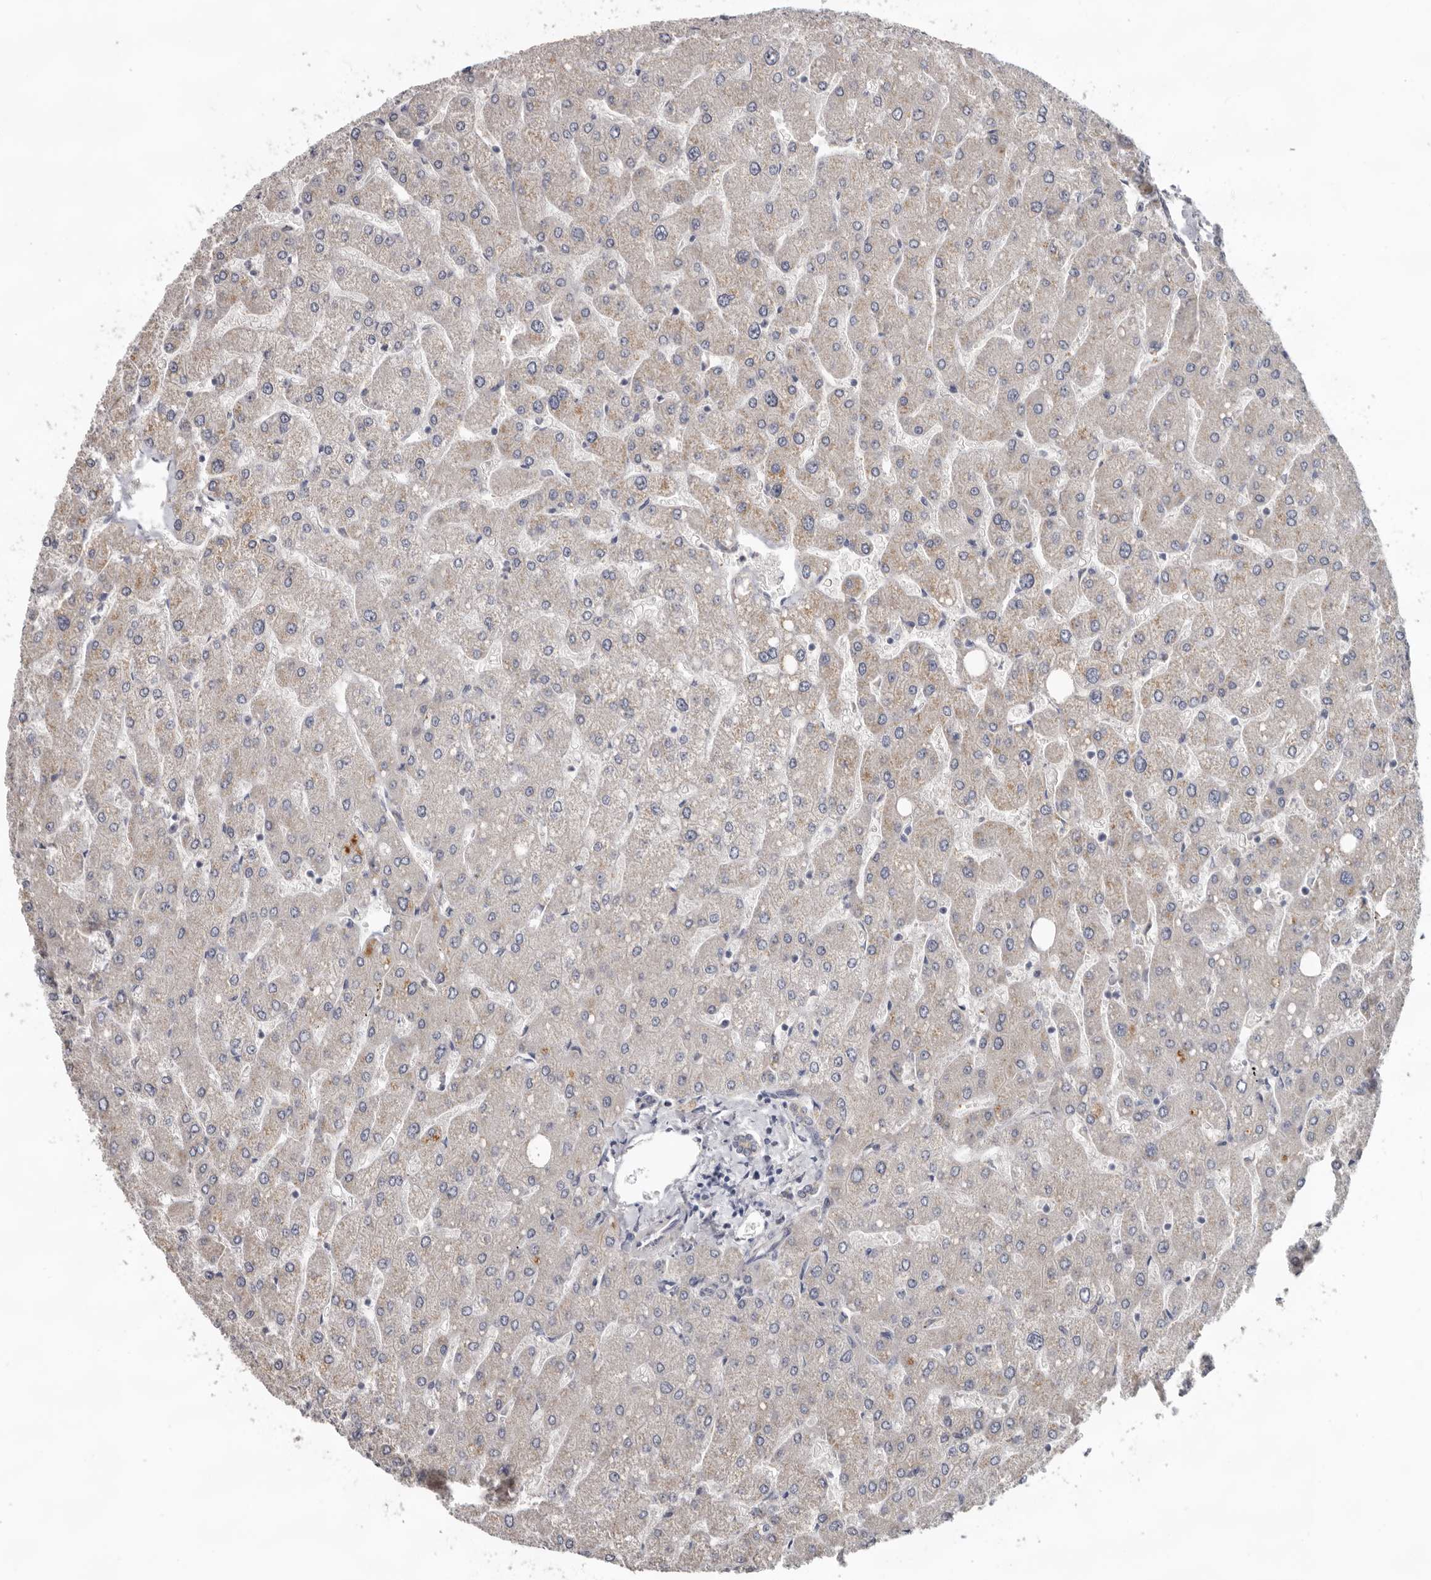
{"staining": {"intensity": "negative", "quantity": "none", "location": "none"}, "tissue": "liver", "cell_type": "Cholangiocytes", "image_type": "normal", "snomed": [{"axis": "morphology", "description": "Normal tissue, NOS"}, {"axis": "topography", "description": "Liver"}], "caption": "IHC of unremarkable human liver demonstrates no positivity in cholangiocytes.", "gene": "HINT3", "patient": {"sex": "male", "age": 55}}